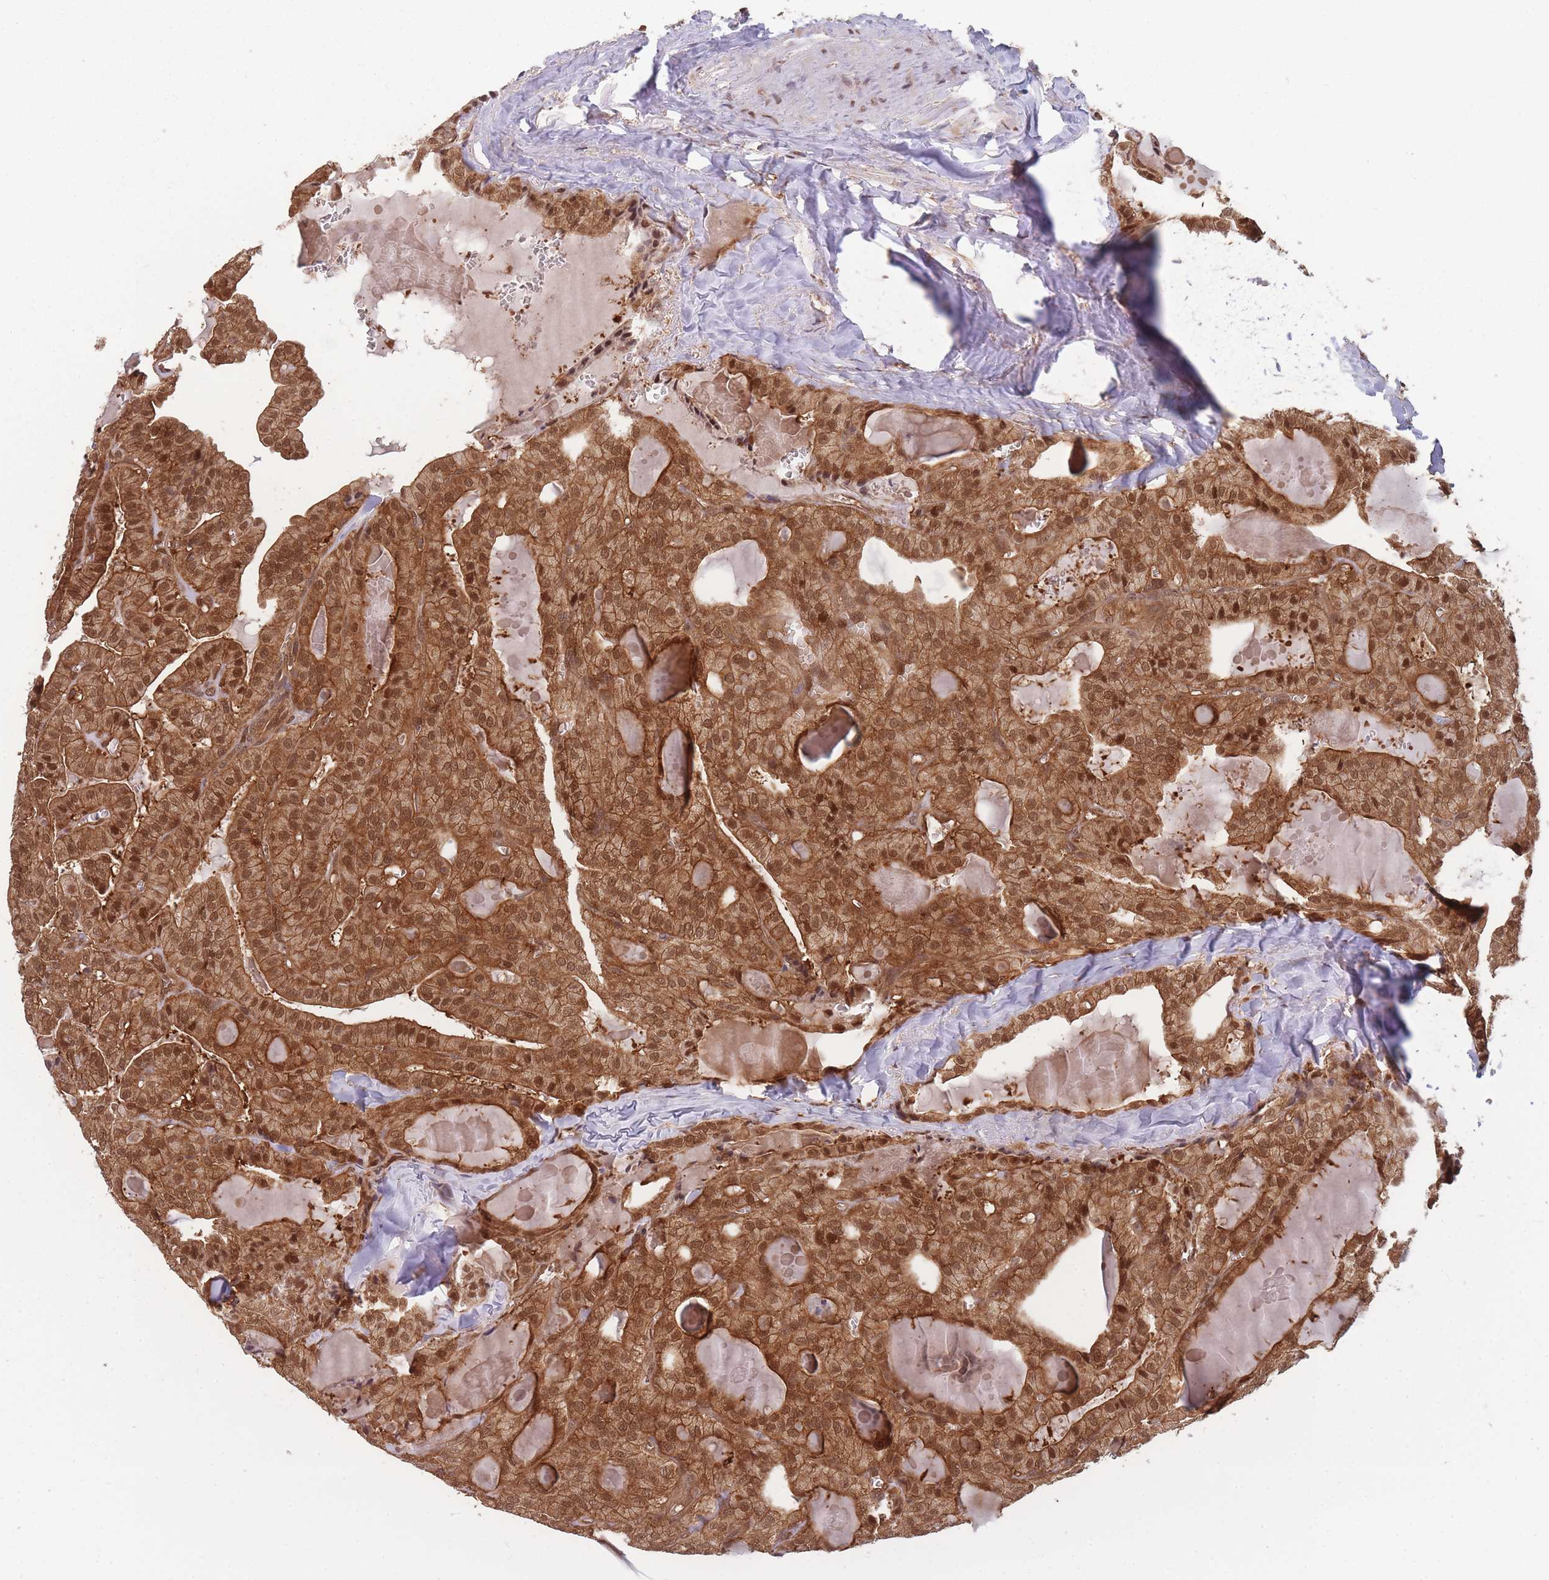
{"staining": {"intensity": "moderate", "quantity": ">75%", "location": "cytoplasmic/membranous,nuclear"}, "tissue": "thyroid cancer", "cell_type": "Tumor cells", "image_type": "cancer", "snomed": [{"axis": "morphology", "description": "Papillary adenocarcinoma, NOS"}, {"axis": "topography", "description": "Thyroid gland"}], "caption": "An image of thyroid papillary adenocarcinoma stained for a protein demonstrates moderate cytoplasmic/membranous and nuclear brown staining in tumor cells.", "gene": "PPP6R3", "patient": {"sex": "male", "age": 52}}